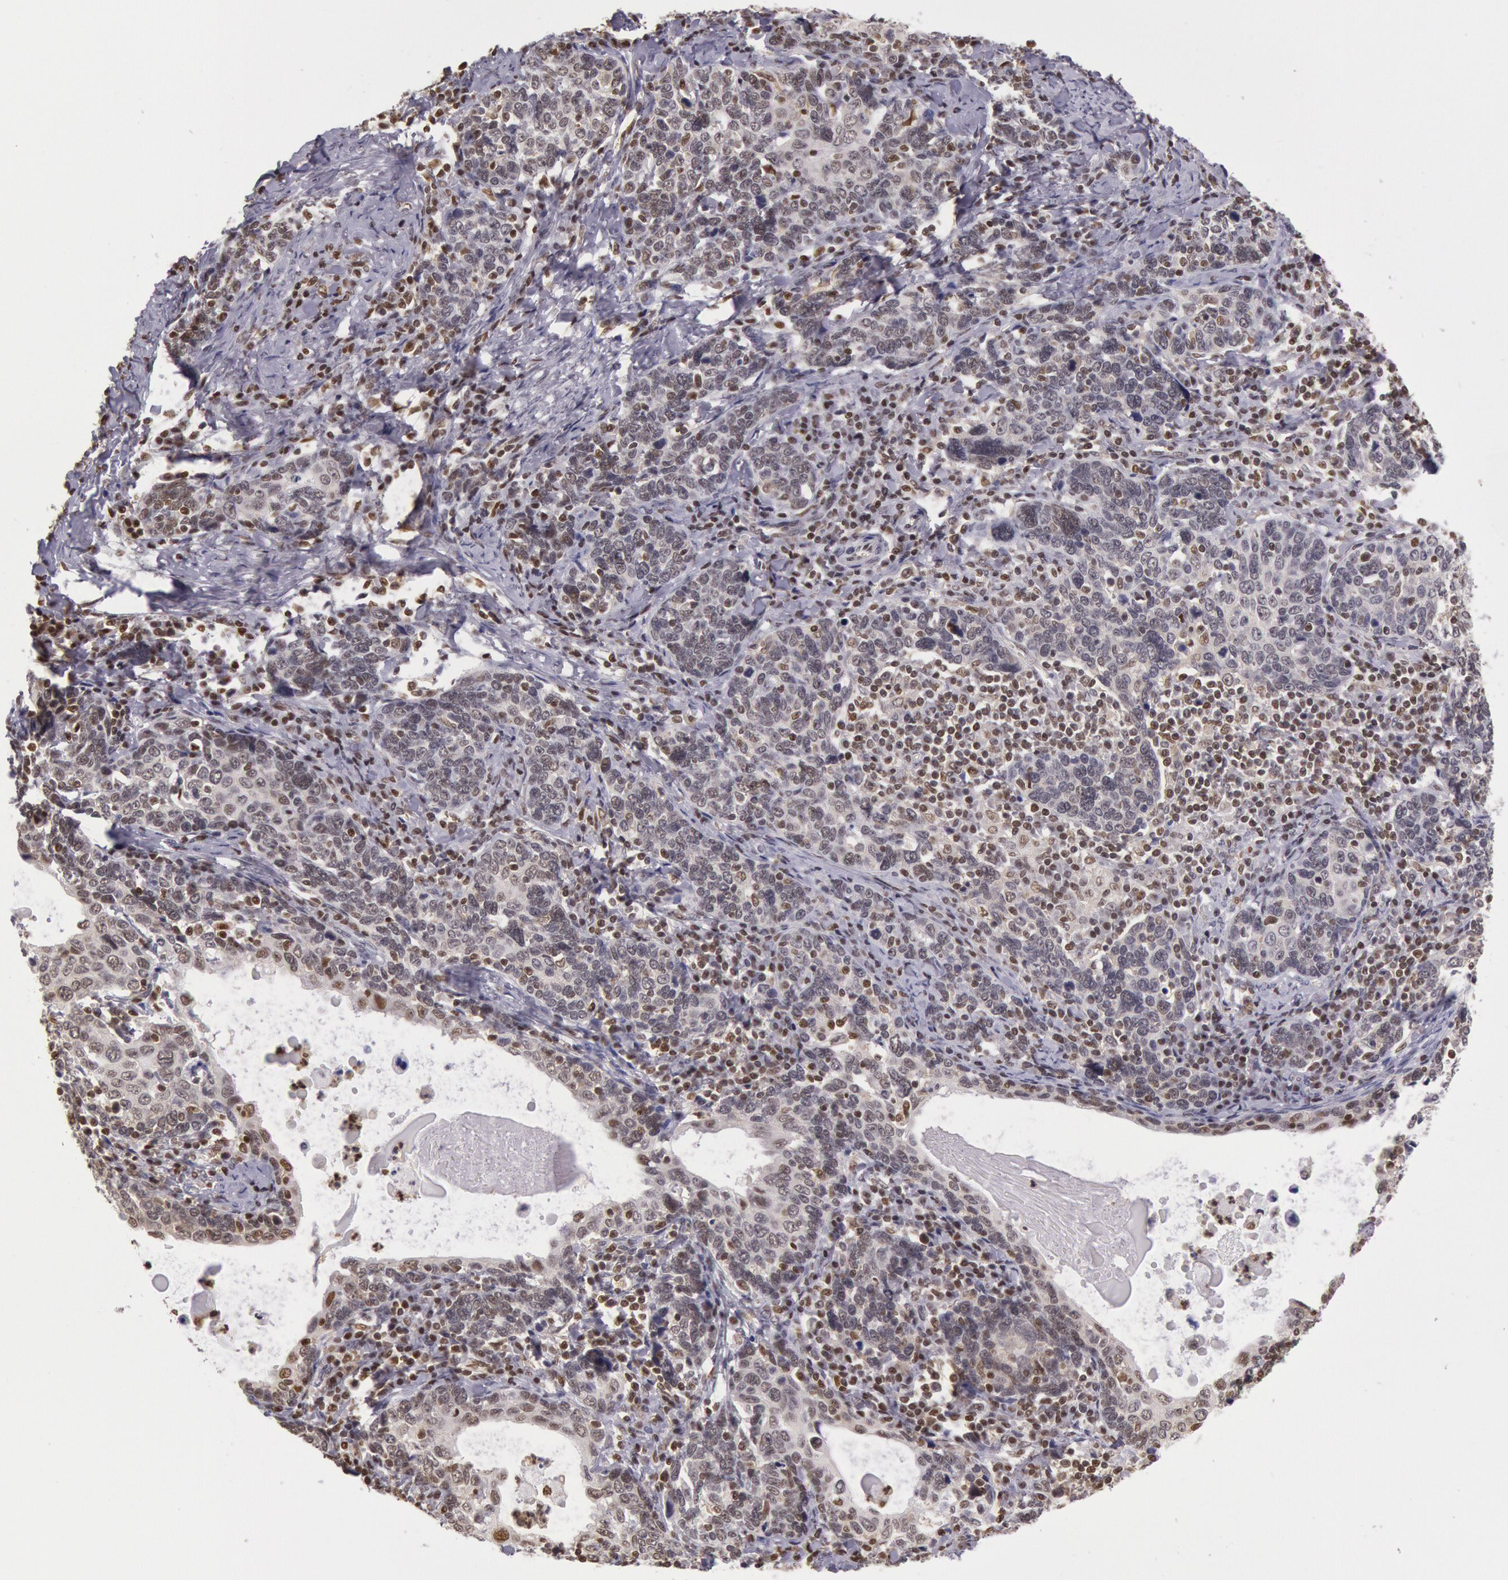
{"staining": {"intensity": "strong", "quantity": ">75%", "location": "nuclear"}, "tissue": "cervical cancer", "cell_type": "Tumor cells", "image_type": "cancer", "snomed": [{"axis": "morphology", "description": "Squamous cell carcinoma, NOS"}, {"axis": "topography", "description": "Cervix"}], "caption": "This is an image of immunohistochemistry staining of cervical cancer (squamous cell carcinoma), which shows strong expression in the nuclear of tumor cells.", "gene": "ESS2", "patient": {"sex": "female", "age": 41}}